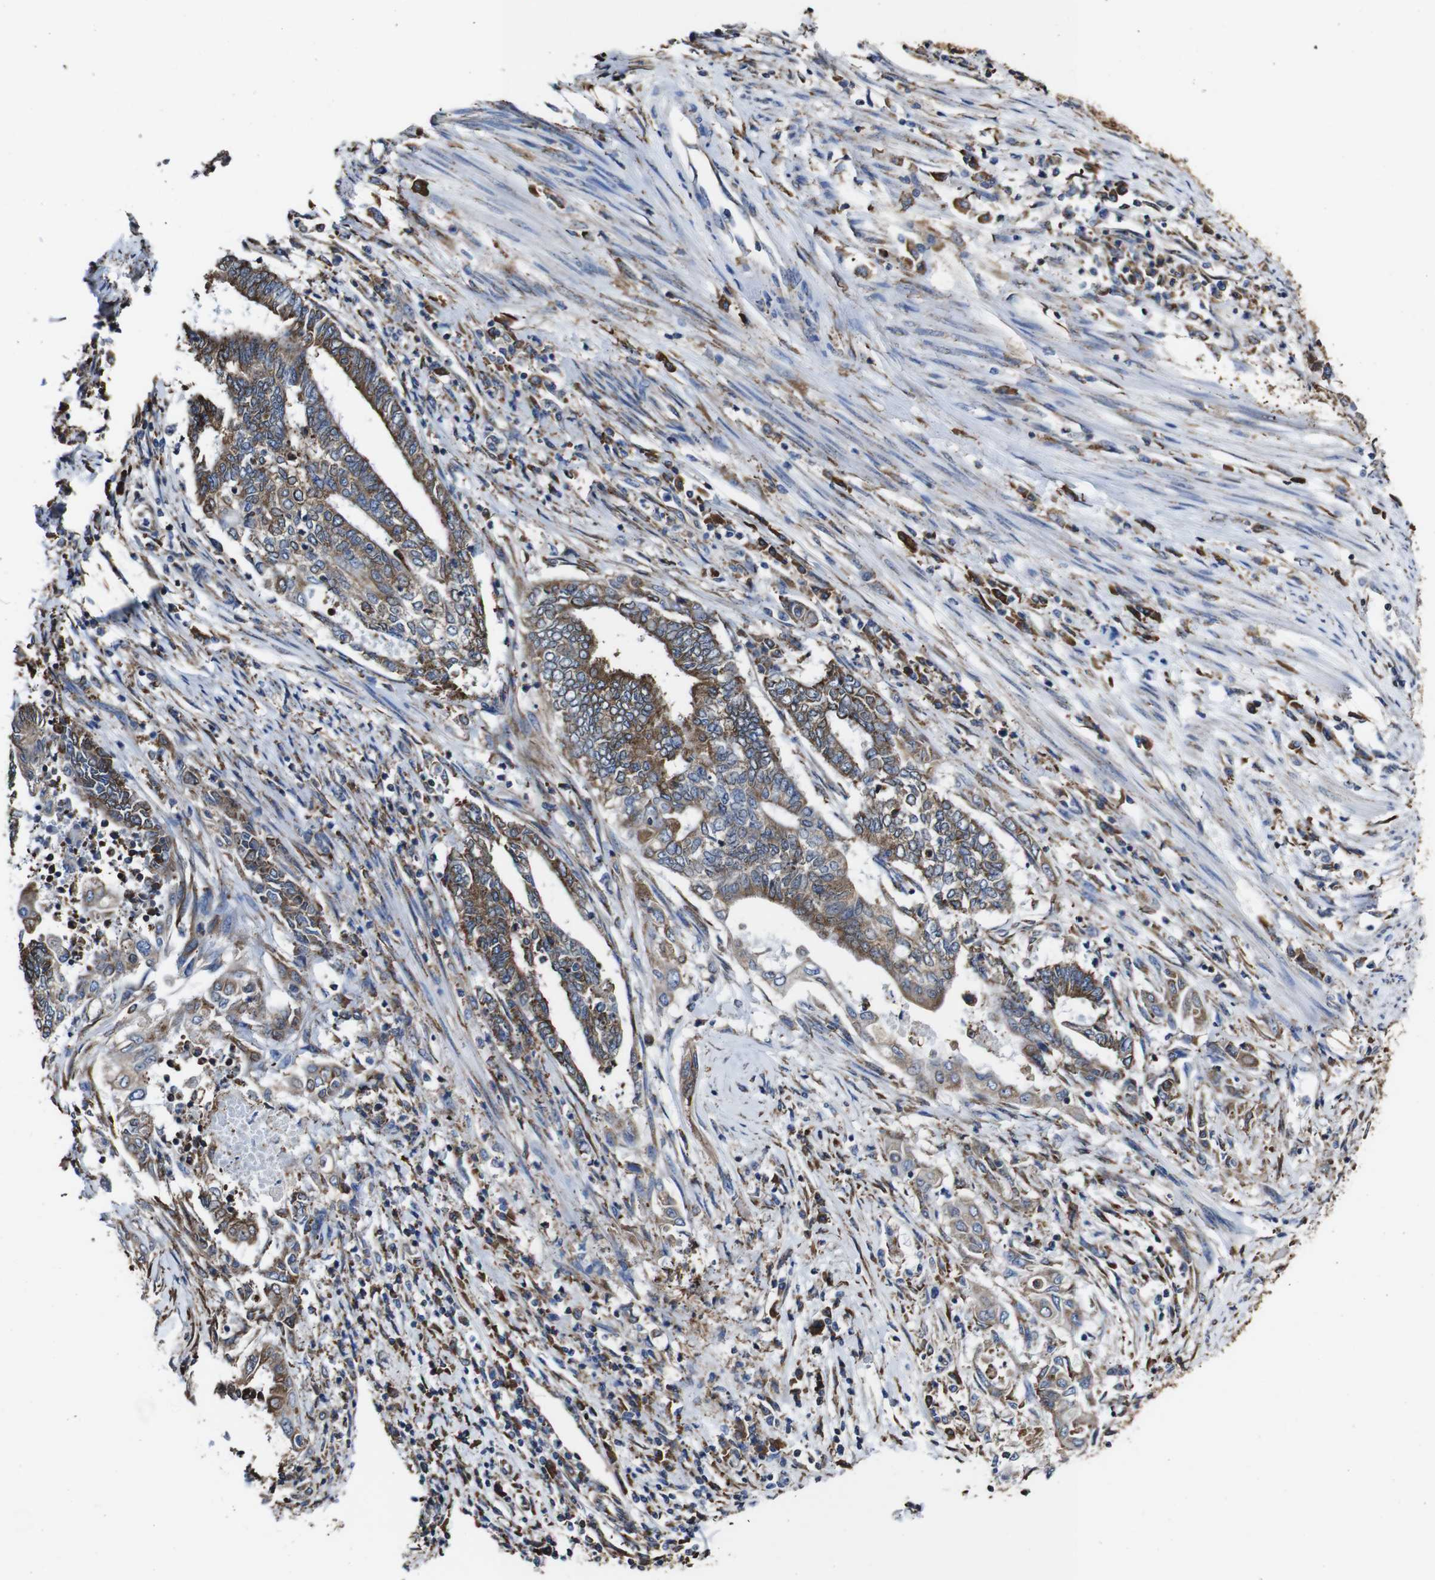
{"staining": {"intensity": "moderate", "quantity": ">75%", "location": "cytoplasmic/membranous"}, "tissue": "endometrial cancer", "cell_type": "Tumor cells", "image_type": "cancer", "snomed": [{"axis": "morphology", "description": "Adenocarcinoma, NOS"}, {"axis": "topography", "description": "Uterus"}, {"axis": "topography", "description": "Endometrium"}], "caption": "DAB (3,3'-diaminobenzidine) immunohistochemical staining of human endometrial cancer (adenocarcinoma) demonstrates moderate cytoplasmic/membranous protein expression in approximately >75% of tumor cells.", "gene": "PPIB", "patient": {"sex": "female", "age": 70}}